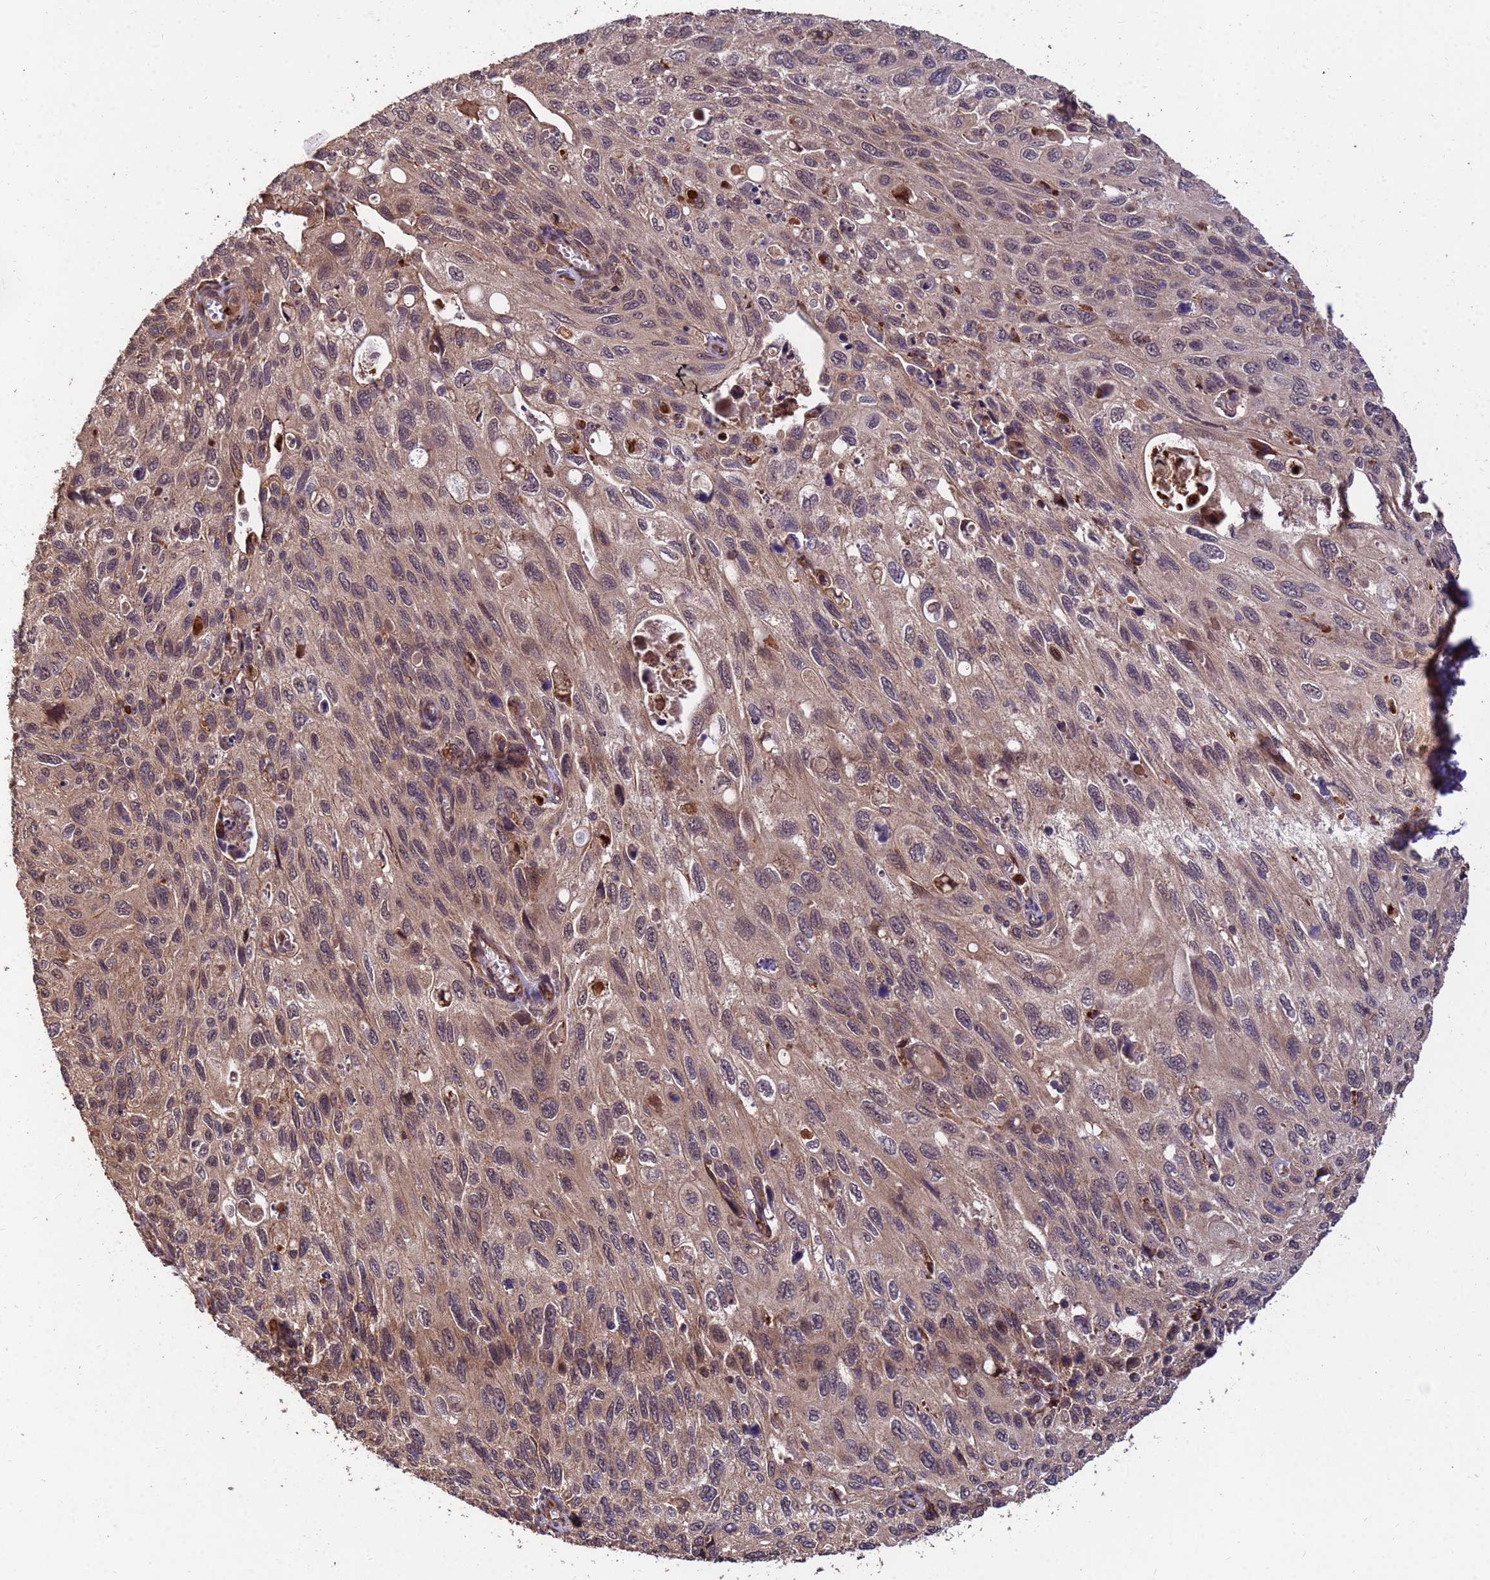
{"staining": {"intensity": "moderate", "quantity": "<25%", "location": "cytoplasmic/membranous,nuclear"}, "tissue": "cervical cancer", "cell_type": "Tumor cells", "image_type": "cancer", "snomed": [{"axis": "morphology", "description": "Squamous cell carcinoma, NOS"}, {"axis": "topography", "description": "Cervix"}], "caption": "High-magnification brightfield microscopy of squamous cell carcinoma (cervical) stained with DAB (brown) and counterstained with hematoxylin (blue). tumor cells exhibit moderate cytoplasmic/membranous and nuclear positivity is identified in approximately<25% of cells. (DAB (3,3'-diaminobenzidine) IHC with brightfield microscopy, high magnification).", "gene": "ZNF619", "patient": {"sex": "female", "age": 70}}